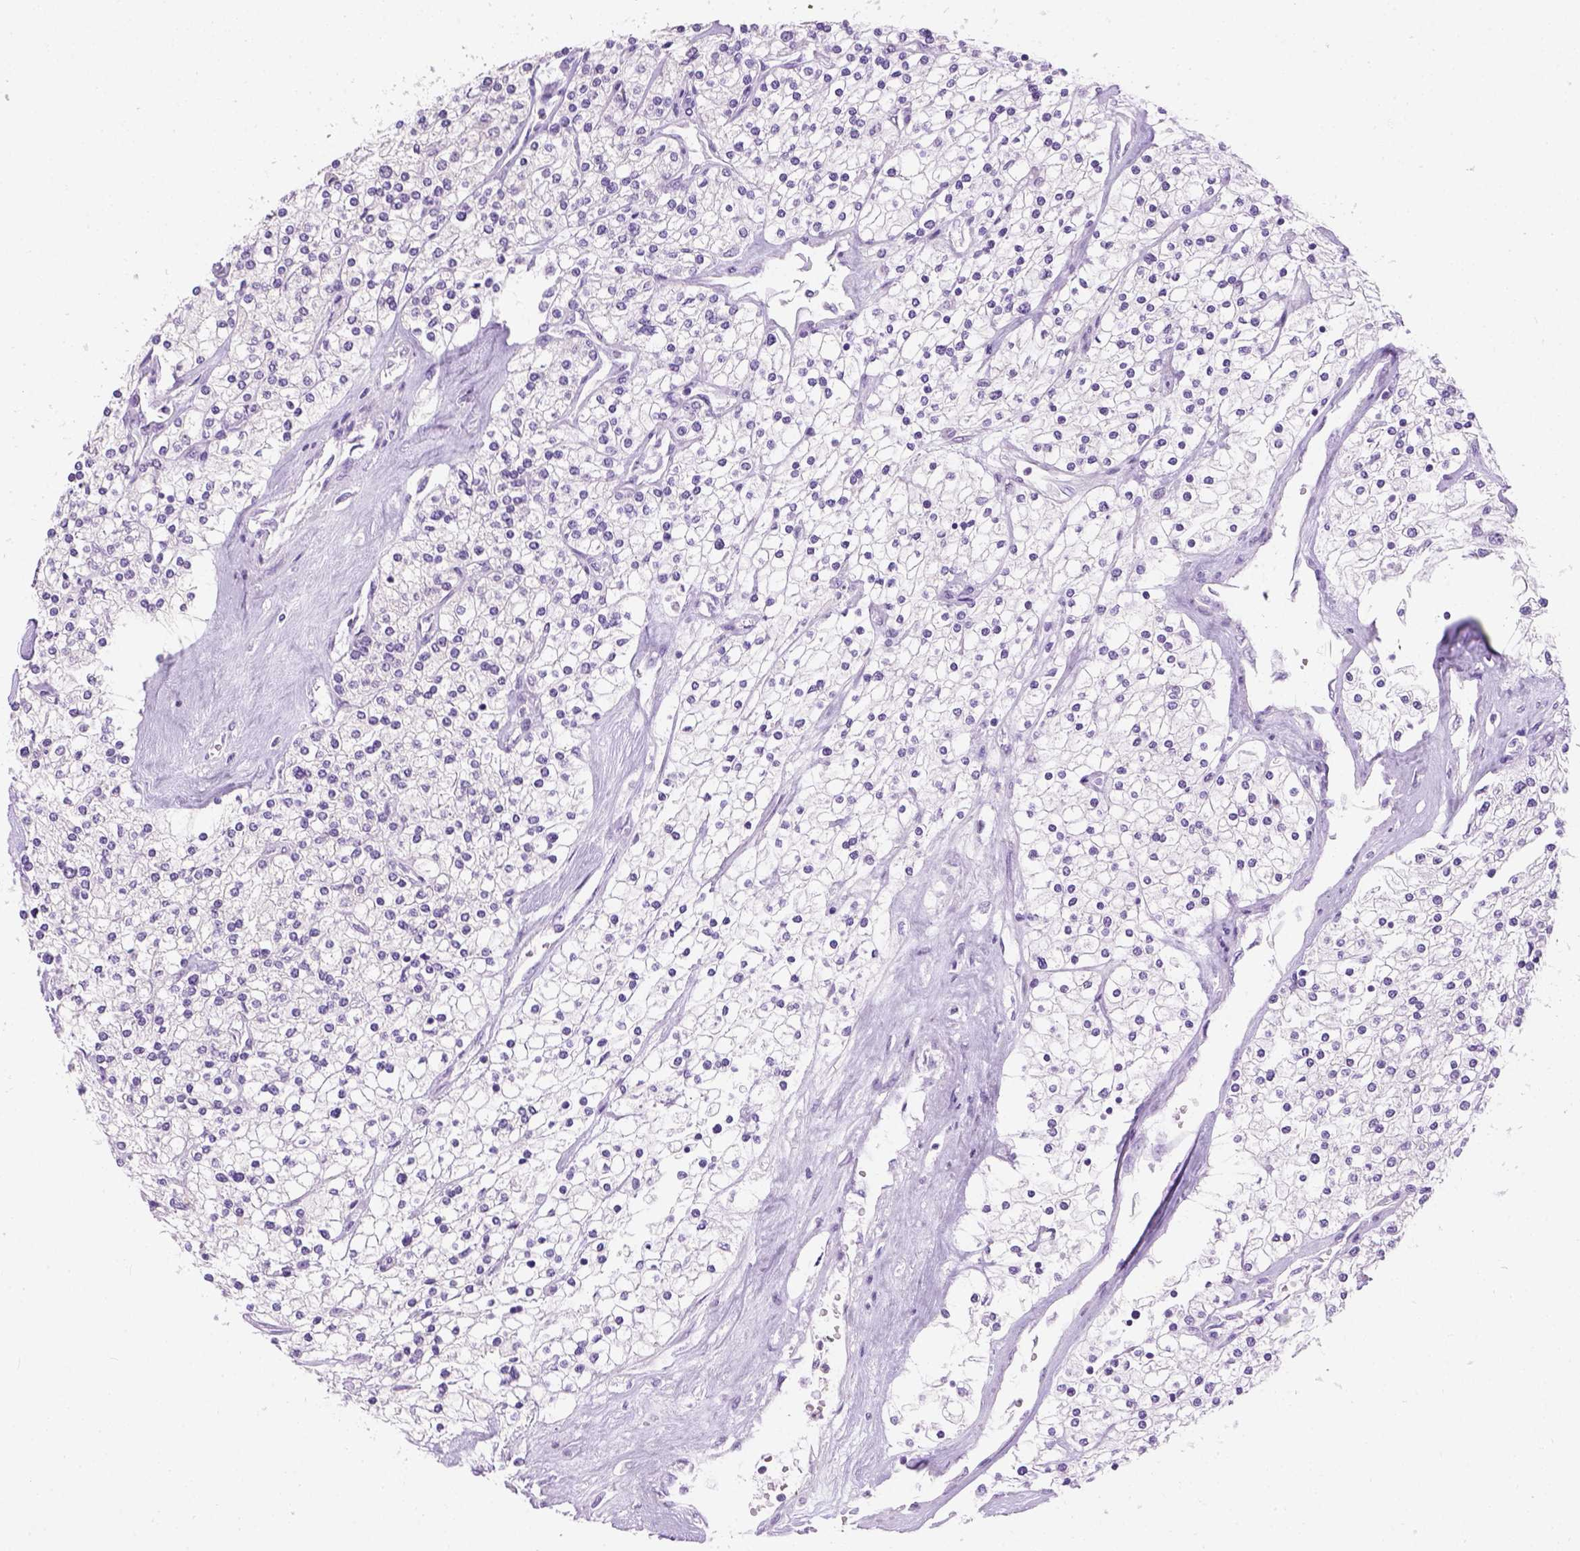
{"staining": {"intensity": "negative", "quantity": "none", "location": "none"}, "tissue": "renal cancer", "cell_type": "Tumor cells", "image_type": "cancer", "snomed": [{"axis": "morphology", "description": "Adenocarcinoma, NOS"}, {"axis": "topography", "description": "Kidney"}], "caption": "DAB (3,3'-diaminobenzidine) immunohistochemical staining of human adenocarcinoma (renal) displays no significant staining in tumor cells.", "gene": "TMEM38A", "patient": {"sex": "male", "age": 80}}